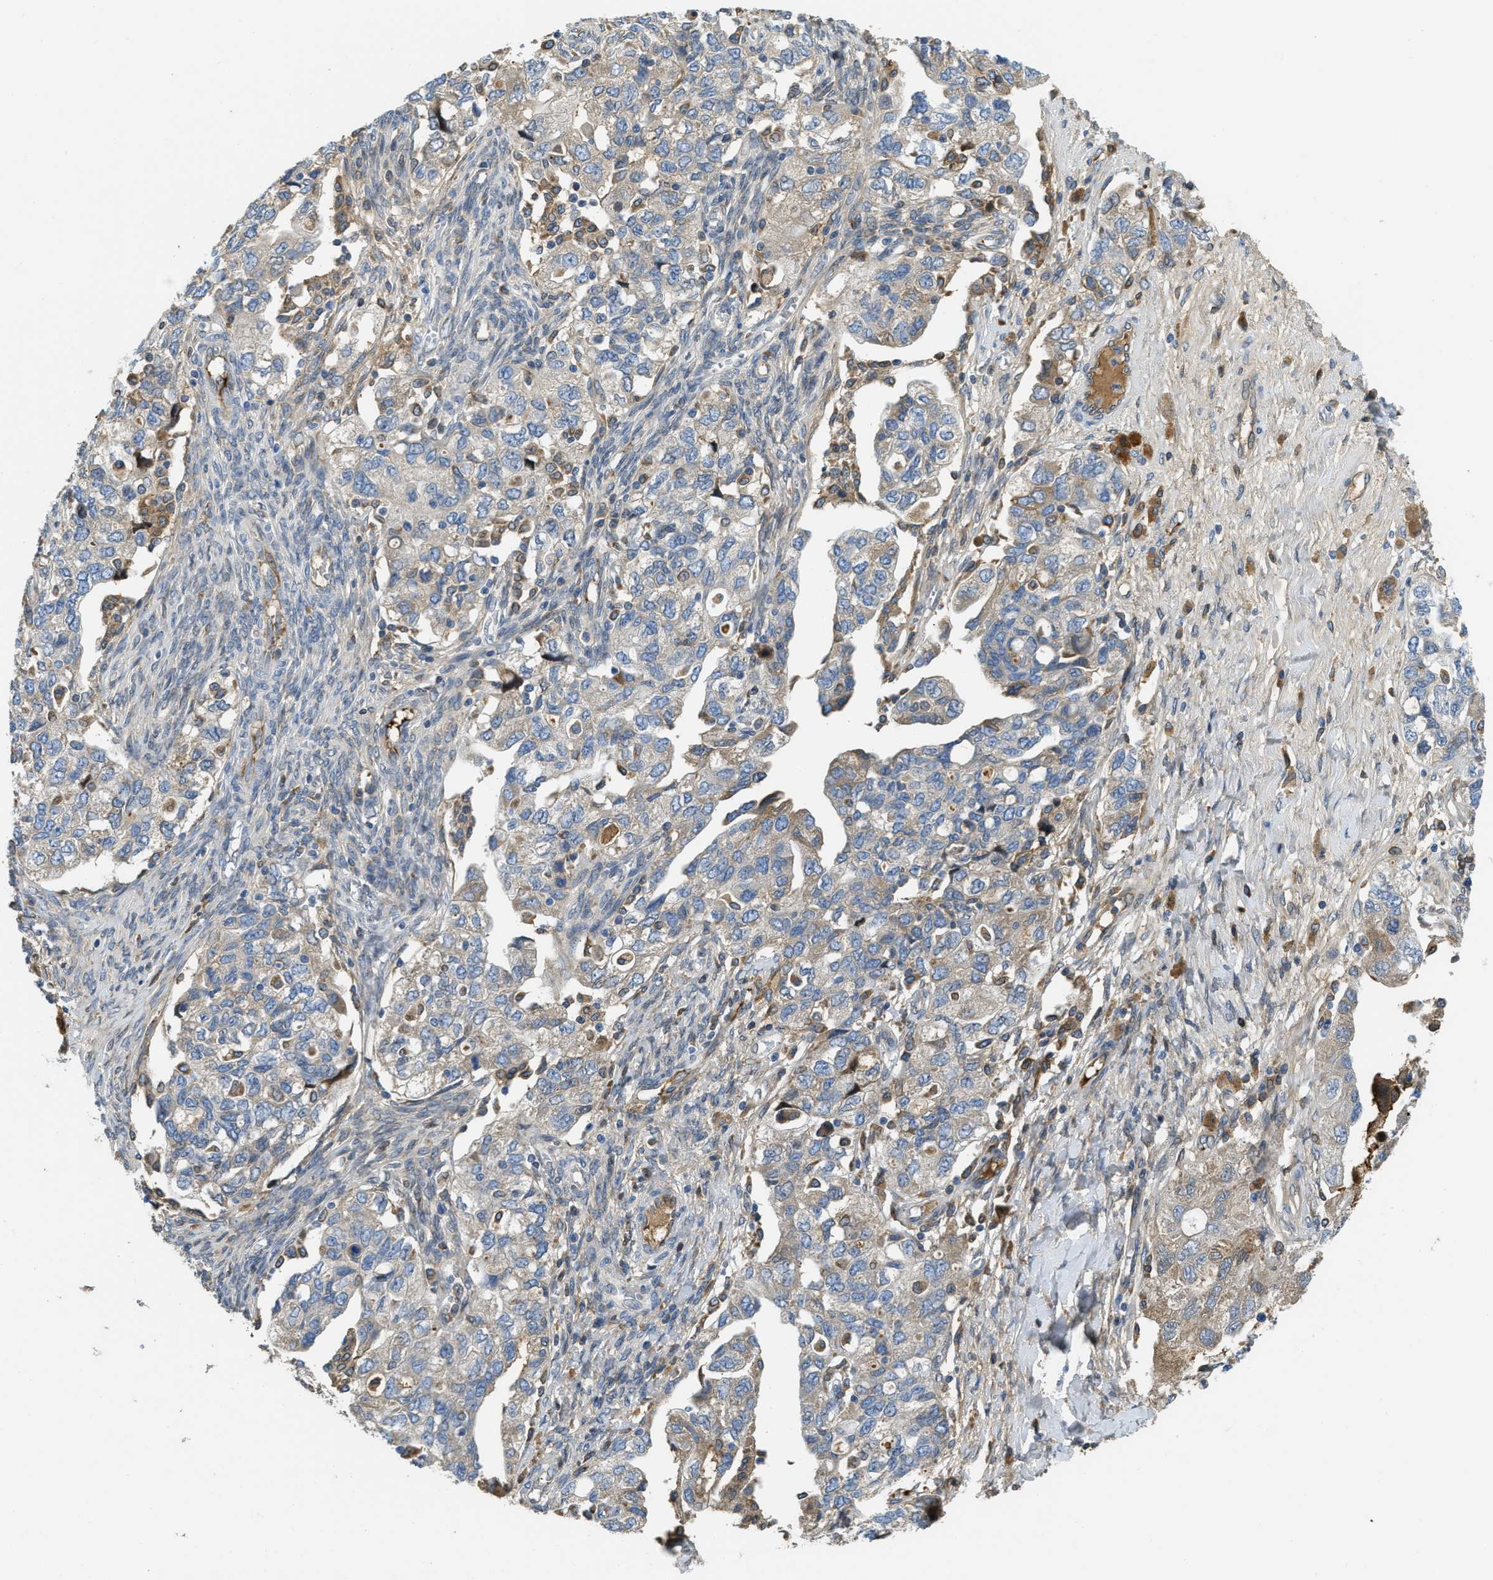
{"staining": {"intensity": "weak", "quantity": "<25%", "location": "cytoplasmic/membranous"}, "tissue": "ovarian cancer", "cell_type": "Tumor cells", "image_type": "cancer", "snomed": [{"axis": "morphology", "description": "Carcinoma, NOS"}, {"axis": "morphology", "description": "Cystadenocarcinoma, serous, NOS"}, {"axis": "topography", "description": "Ovary"}], "caption": "The image reveals no significant staining in tumor cells of ovarian serous cystadenocarcinoma. Brightfield microscopy of IHC stained with DAB (3,3'-diaminobenzidine) (brown) and hematoxylin (blue), captured at high magnification.", "gene": "MPDU1", "patient": {"sex": "female", "age": 69}}